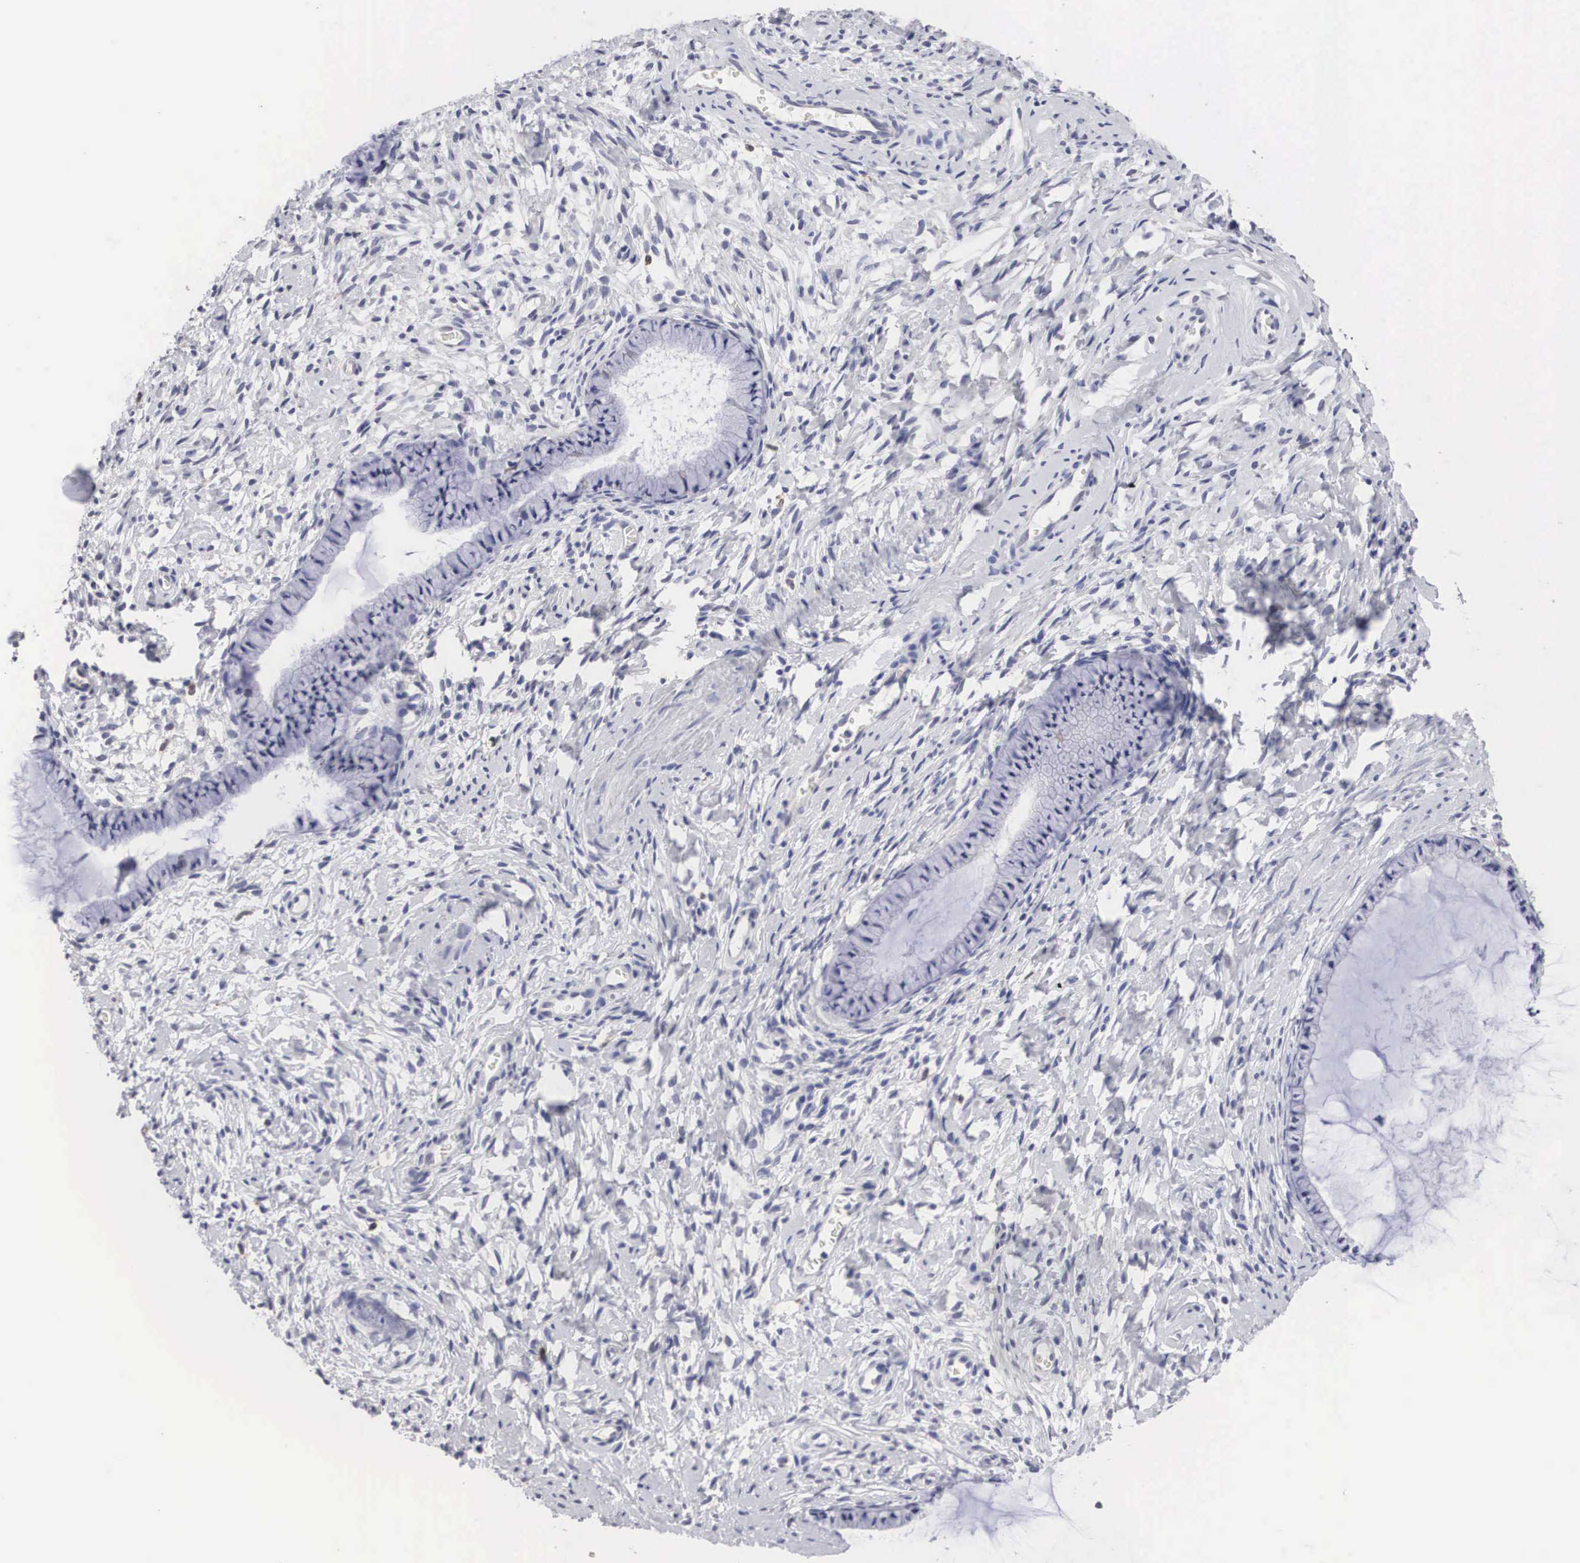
{"staining": {"intensity": "weak", "quantity": "<25%", "location": "cytoplasmic/membranous"}, "tissue": "cervix", "cell_type": "Glandular cells", "image_type": "normal", "snomed": [{"axis": "morphology", "description": "Normal tissue, NOS"}, {"axis": "topography", "description": "Cervix"}], "caption": "The immunohistochemistry (IHC) histopathology image has no significant expression in glandular cells of cervix.", "gene": "HMOX1", "patient": {"sex": "female", "age": 70}}